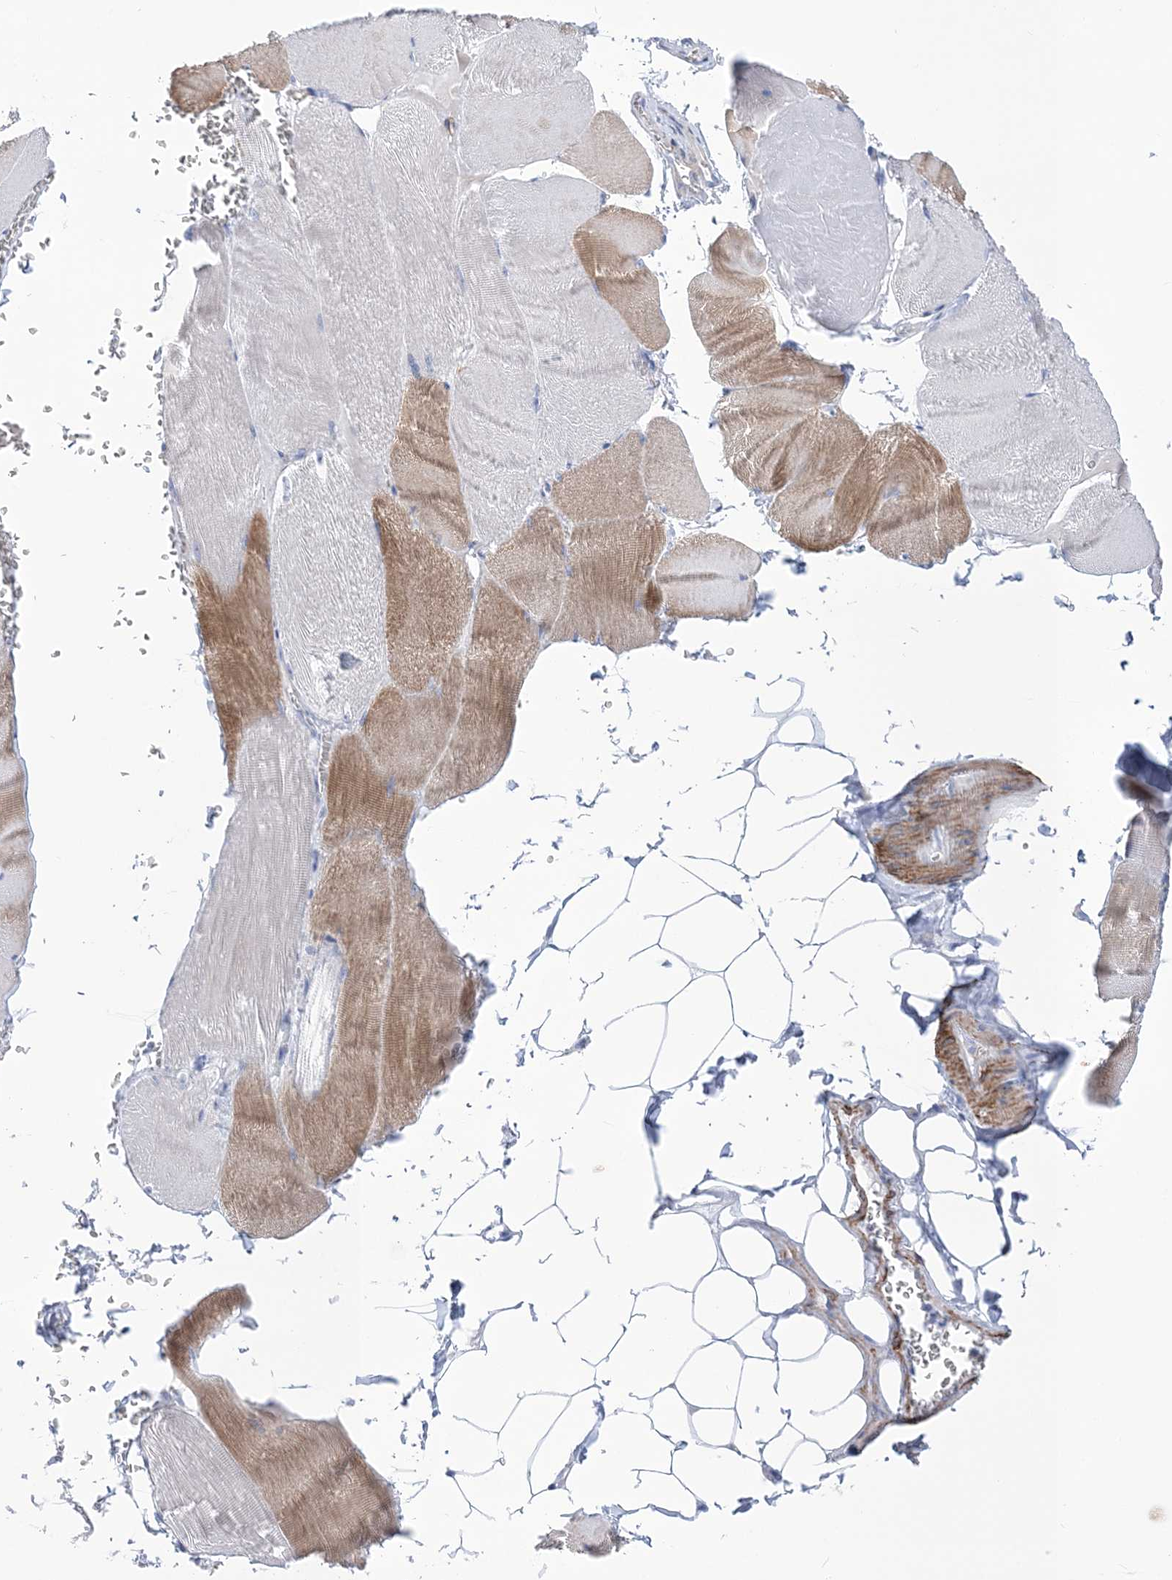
{"staining": {"intensity": "moderate", "quantity": "25%-75%", "location": "cytoplasmic/membranous"}, "tissue": "skeletal muscle", "cell_type": "Myocytes", "image_type": "normal", "snomed": [{"axis": "morphology", "description": "Normal tissue, NOS"}, {"axis": "morphology", "description": "Basal cell carcinoma"}, {"axis": "topography", "description": "Skeletal muscle"}], "caption": "A histopathology image showing moderate cytoplasmic/membranous positivity in approximately 25%-75% of myocytes in normal skeletal muscle, as visualized by brown immunohistochemical staining.", "gene": "WDR74", "patient": {"sex": "female", "age": 64}}